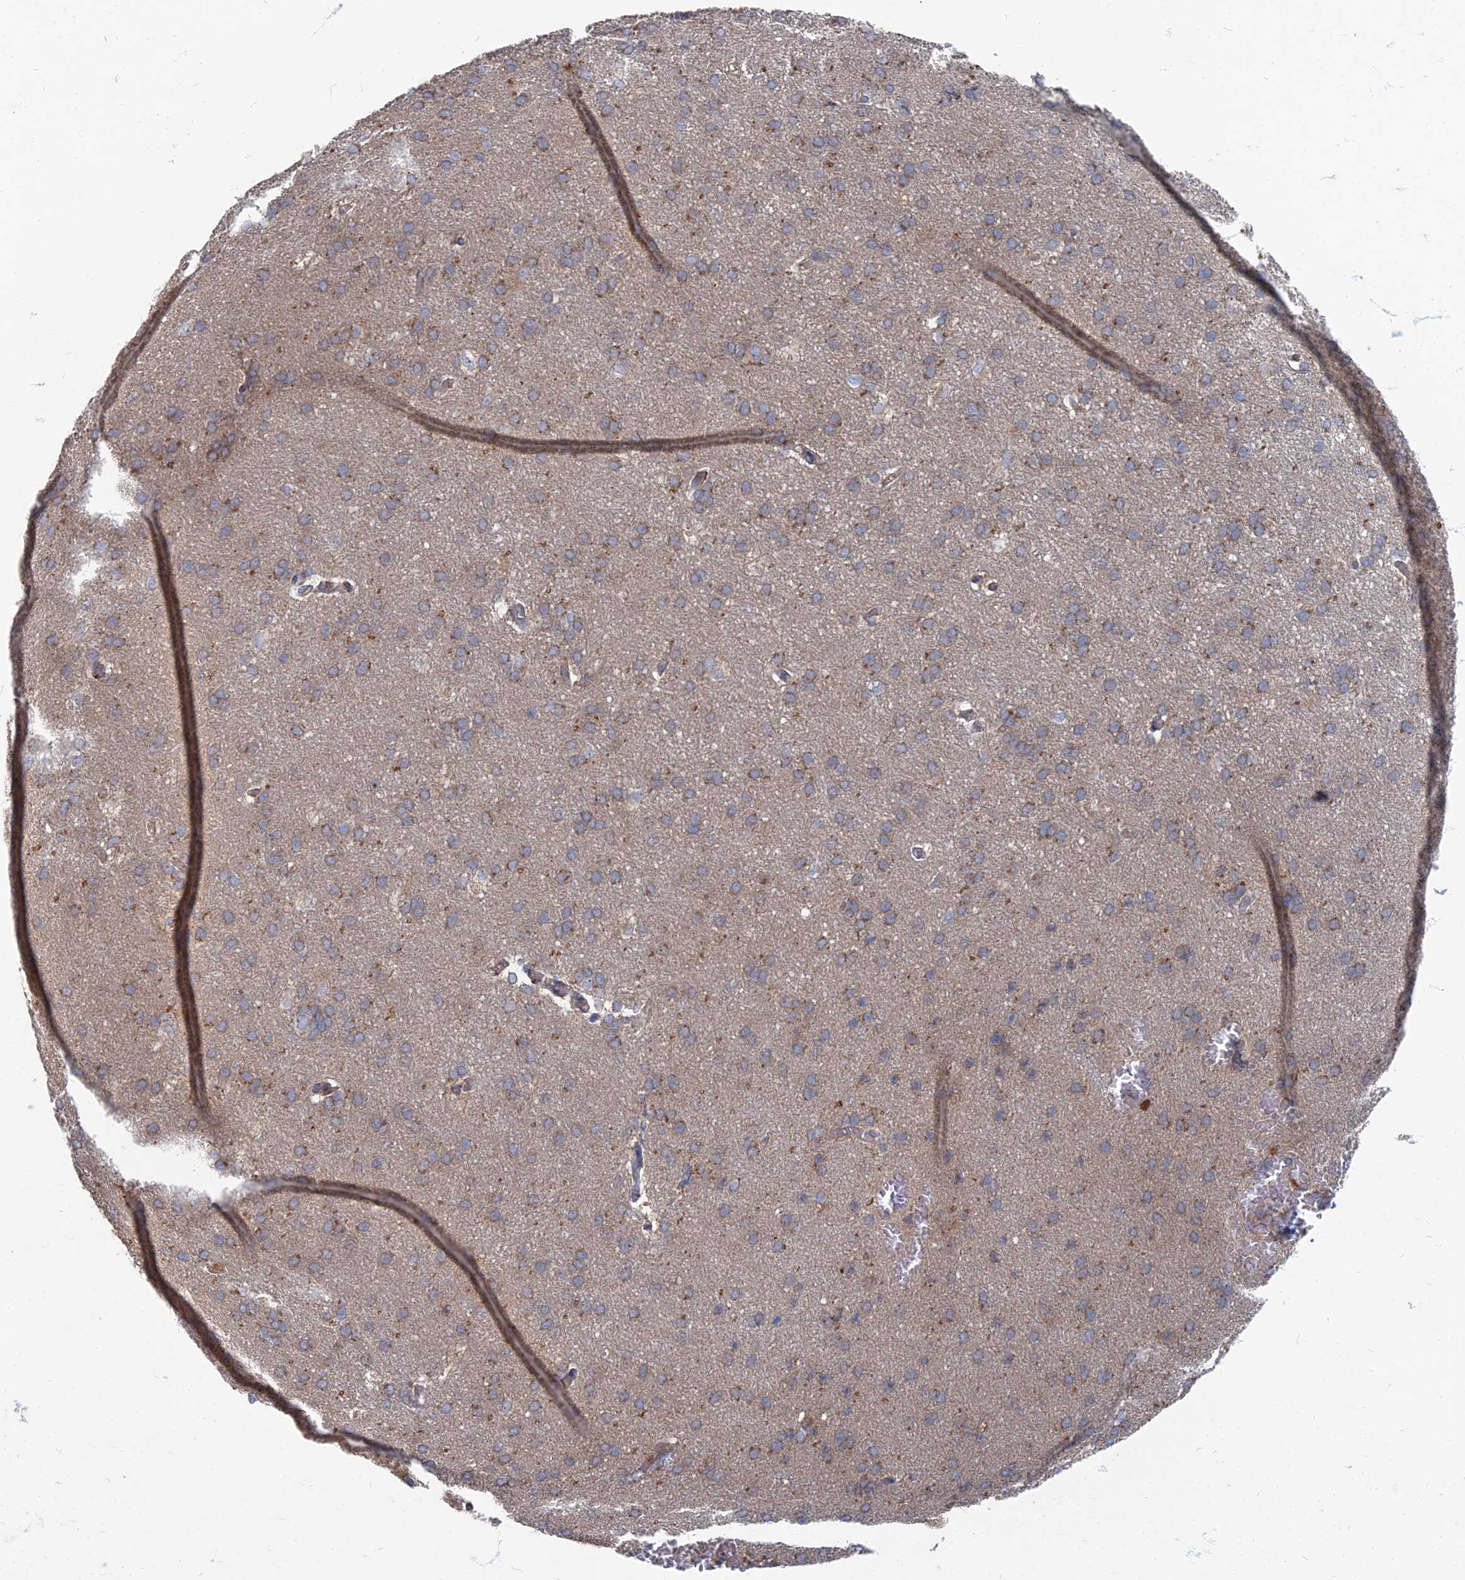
{"staining": {"intensity": "negative", "quantity": "none", "location": "none"}, "tissue": "cerebral cortex", "cell_type": "Endothelial cells", "image_type": "normal", "snomed": [{"axis": "morphology", "description": "Normal tissue, NOS"}, {"axis": "topography", "description": "Cerebral cortex"}], "caption": "Immunohistochemical staining of unremarkable cerebral cortex reveals no significant staining in endothelial cells. The staining was performed using DAB (3,3'-diaminobenzidine) to visualize the protein expression in brown, while the nuclei were stained in blue with hematoxylin (Magnification: 20x).", "gene": "PPCDC", "patient": {"sex": "male", "age": 62}}